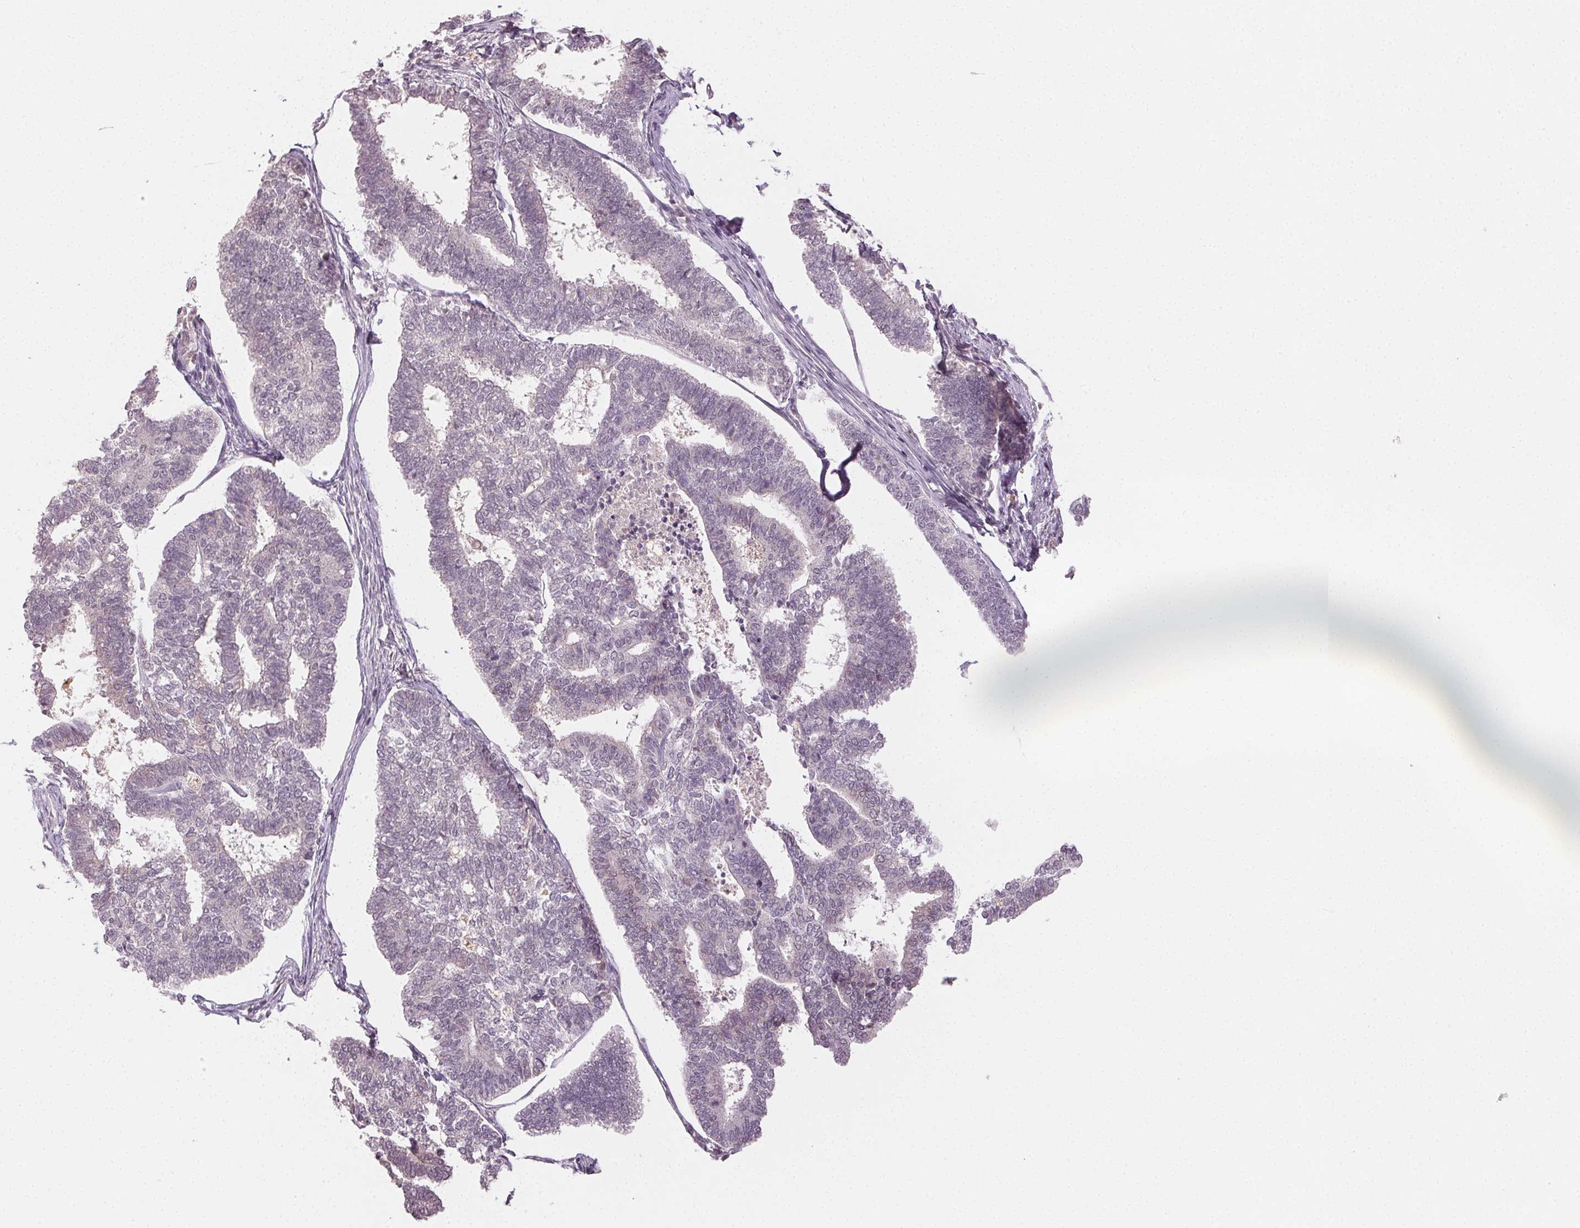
{"staining": {"intensity": "negative", "quantity": "none", "location": "none"}, "tissue": "endometrial cancer", "cell_type": "Tumor cells", "image_type": "cancer", "snomed": [{"axis": "morphology", "description": "Adenocarcinoma, NOS"}, {"axis": "topography", "description": "Endometrium"}], "caption": "Tumor cells show no significant protein positivity in endometrial cancer (adenocarcinoma). (DAB immunohistochemistry, high magnification).", "gene": "MAPK14", "patient": {"sex": "female", "age": 70}}